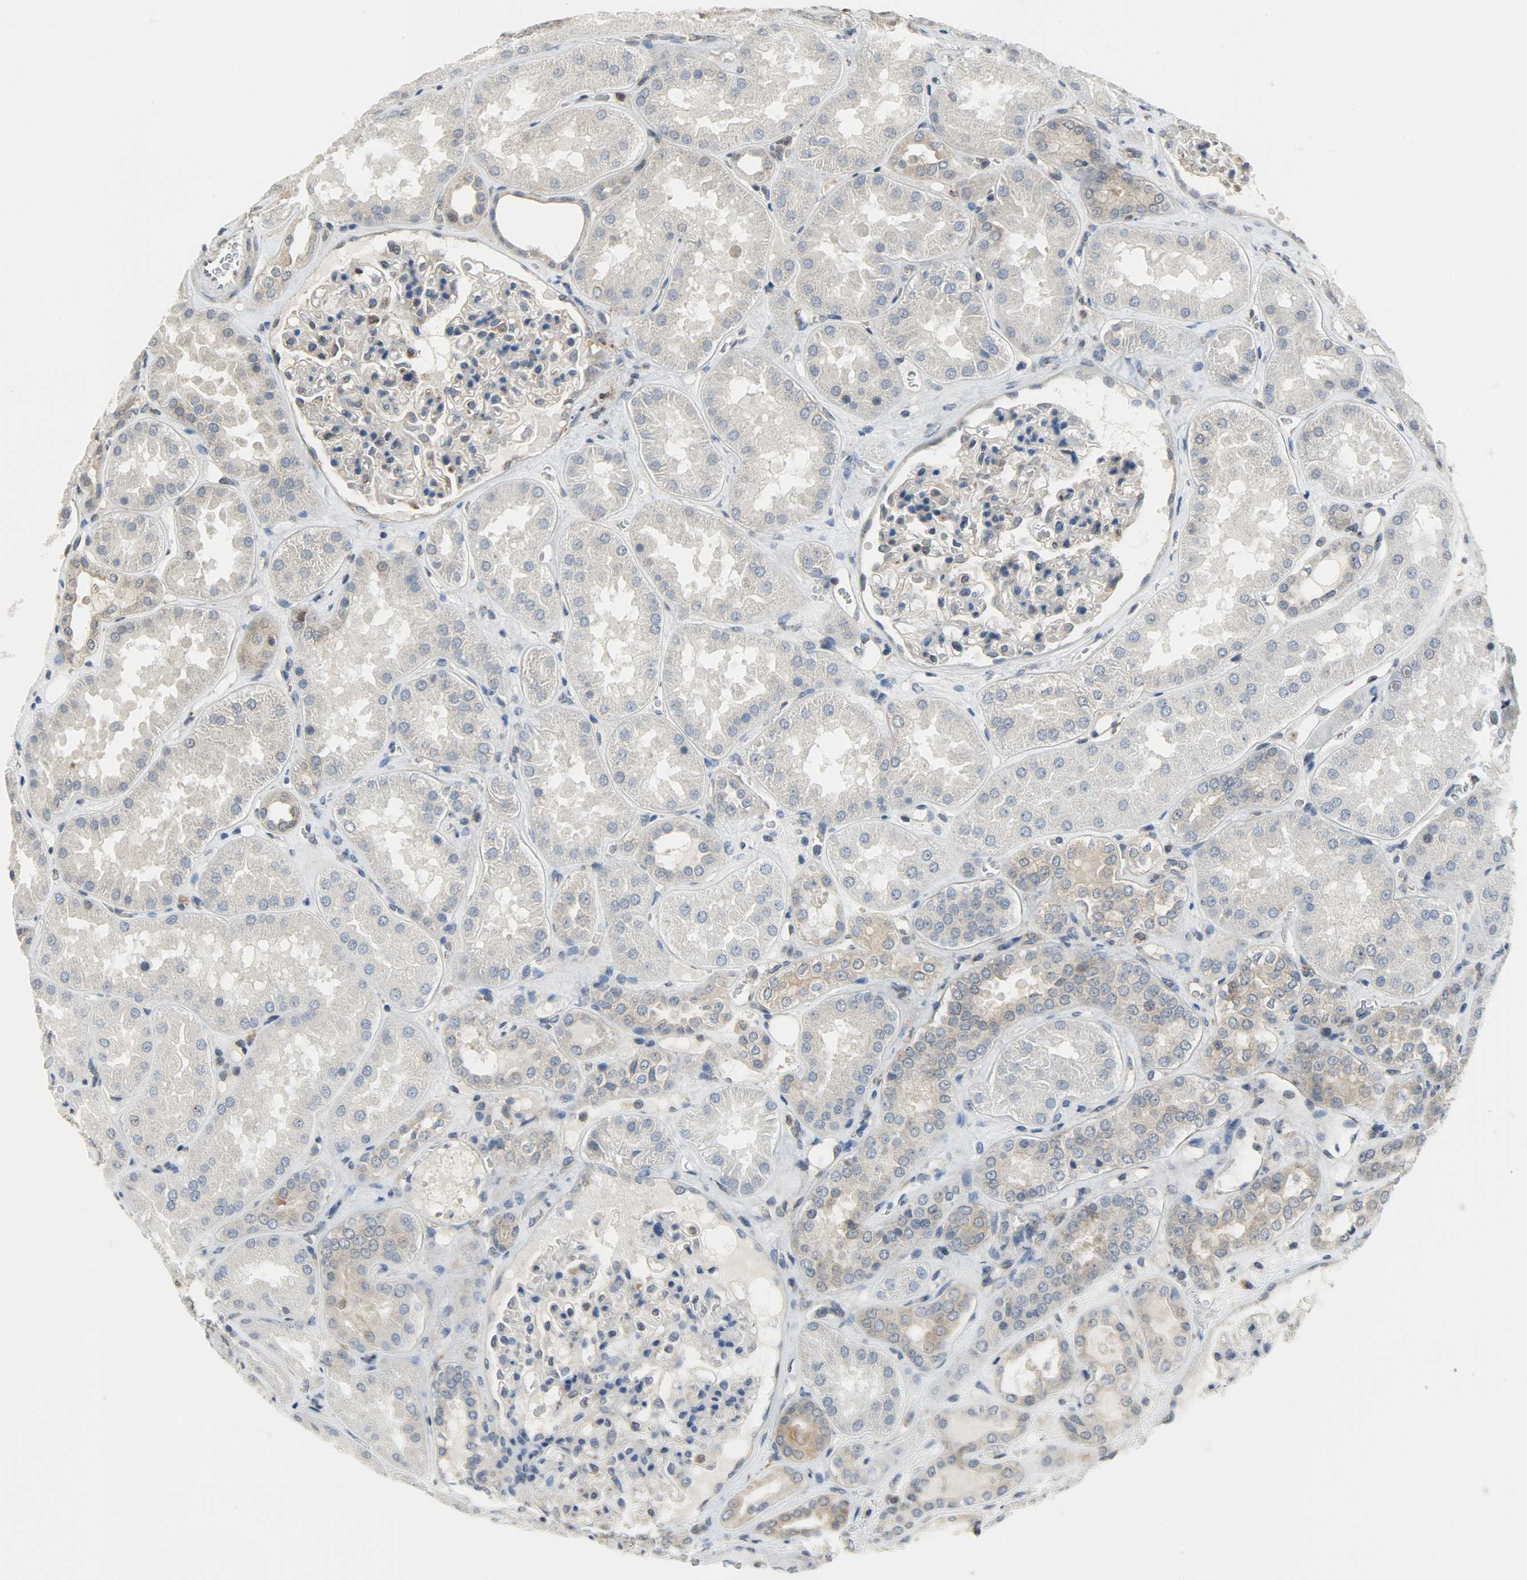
{"staining": {"intensity": "weak", "quantity": "25%-75%", "location": "cytoplasmic/membranous"}, "tissue": "kidney", "cell_type": "Cells in glomeruli", "image_type": "normal", "snomed": [{"axis": "morphology", "description": "Normal tissue, NOS"}, {"axis": "topography", "description": "Kidney"}], "caption": "Protein staining of unremarkable kidney demonstrates weak cytoplasmic/membranous staining in approximately 25%-75% of cells in glomeruli. (Brightfield microscopy of DAB IHC at high magnification).", "gene": "TRIM21", "patient": {"sex": "female", "age": 56}}